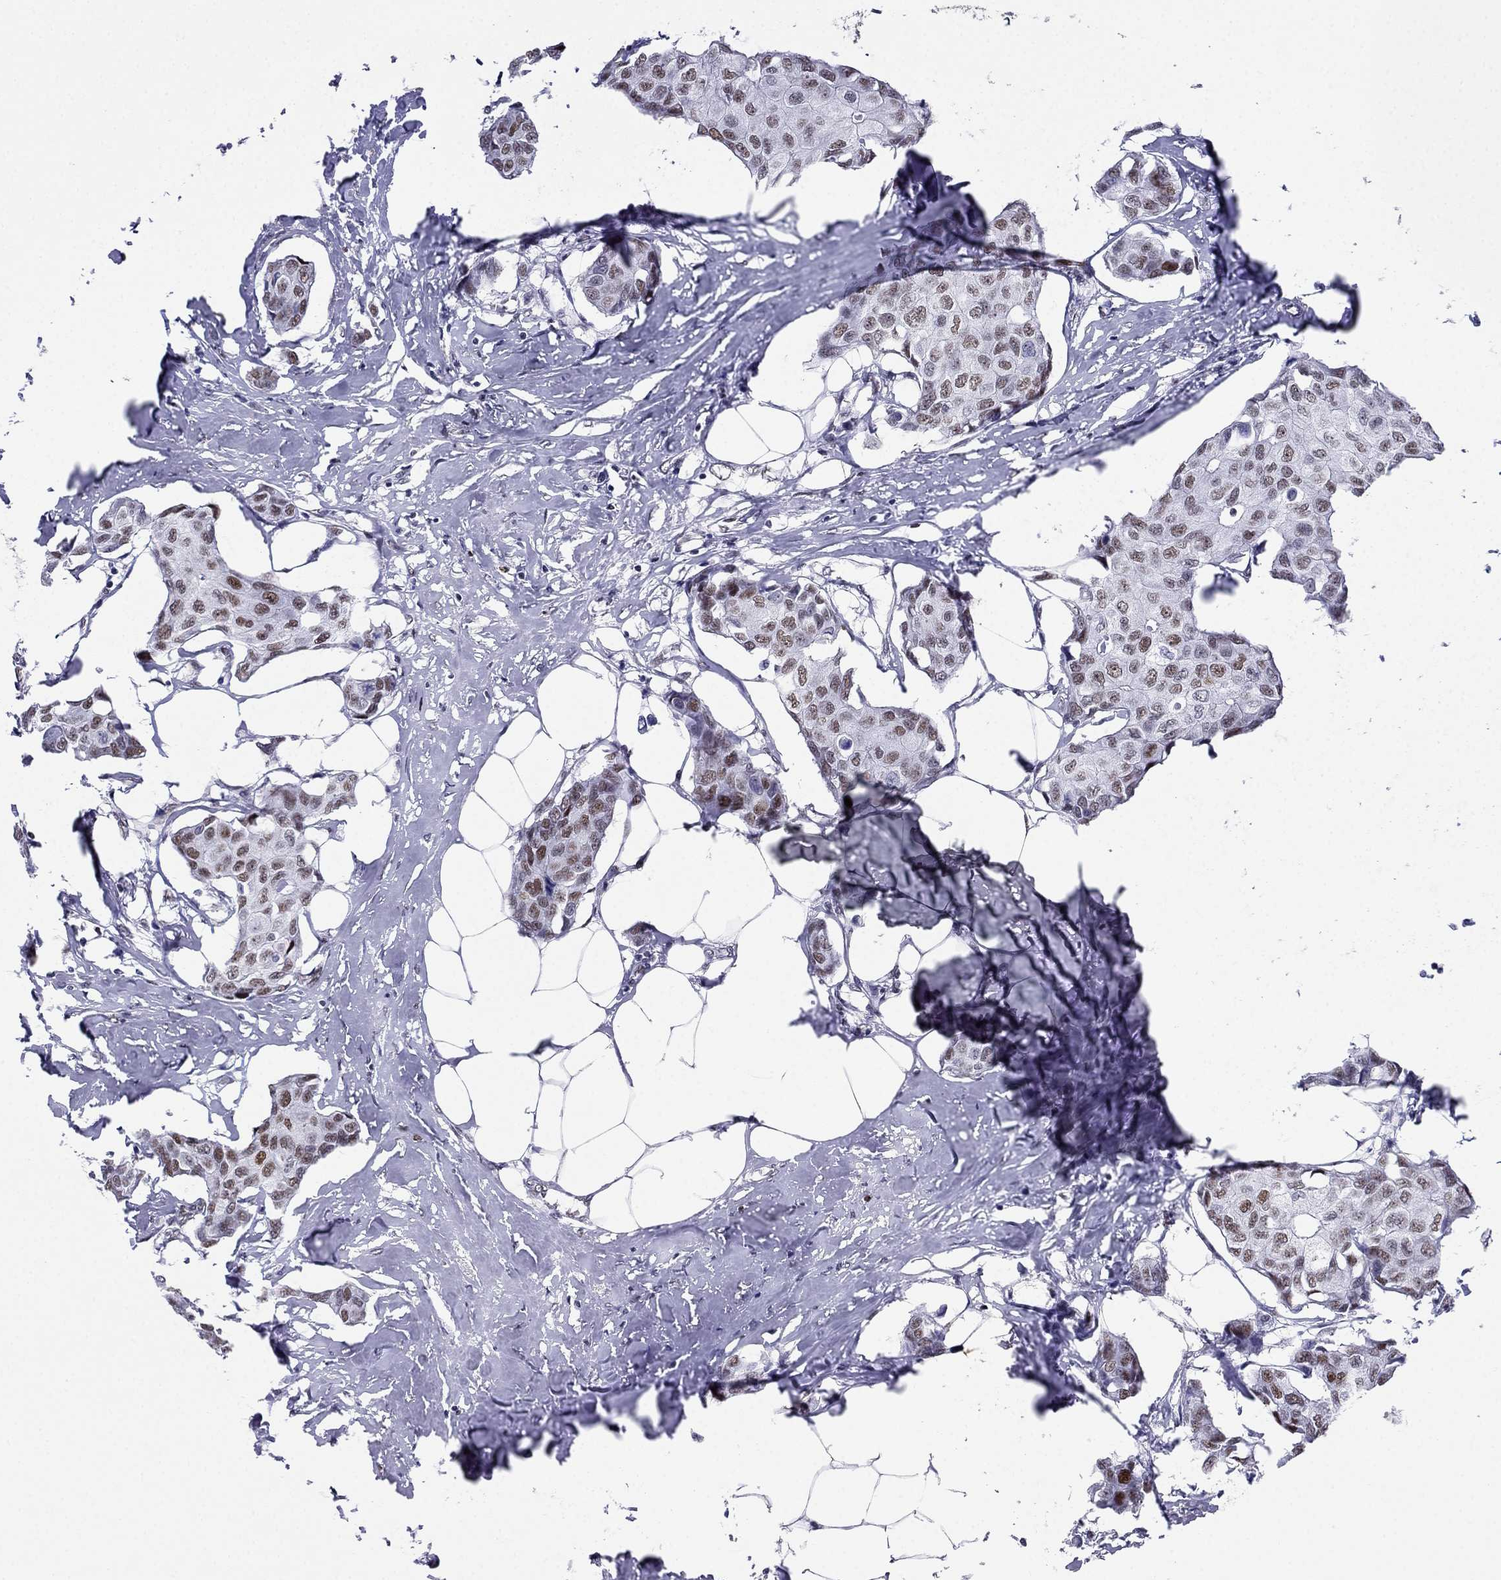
{"staining": {"intensity": "moderate", "quantity": ">75%", "location": "nuclear"}, "tissue": "breast cancer", "cell_type": "Tumor cells", "image_type": "cancer", "snomed": [{"axis": "morphology", "description": "Duct carcinoma"}, {"axis": "topography", "description": "Breast"}], "caption": "Protein expression analysis of human breast cancer (infiltrating ductal carcinoma) reveals moderate nuclear expression in about >75% of tumor cells.", "gene": "PPM1G", "patient": {"sex": "female", "age": 80}}